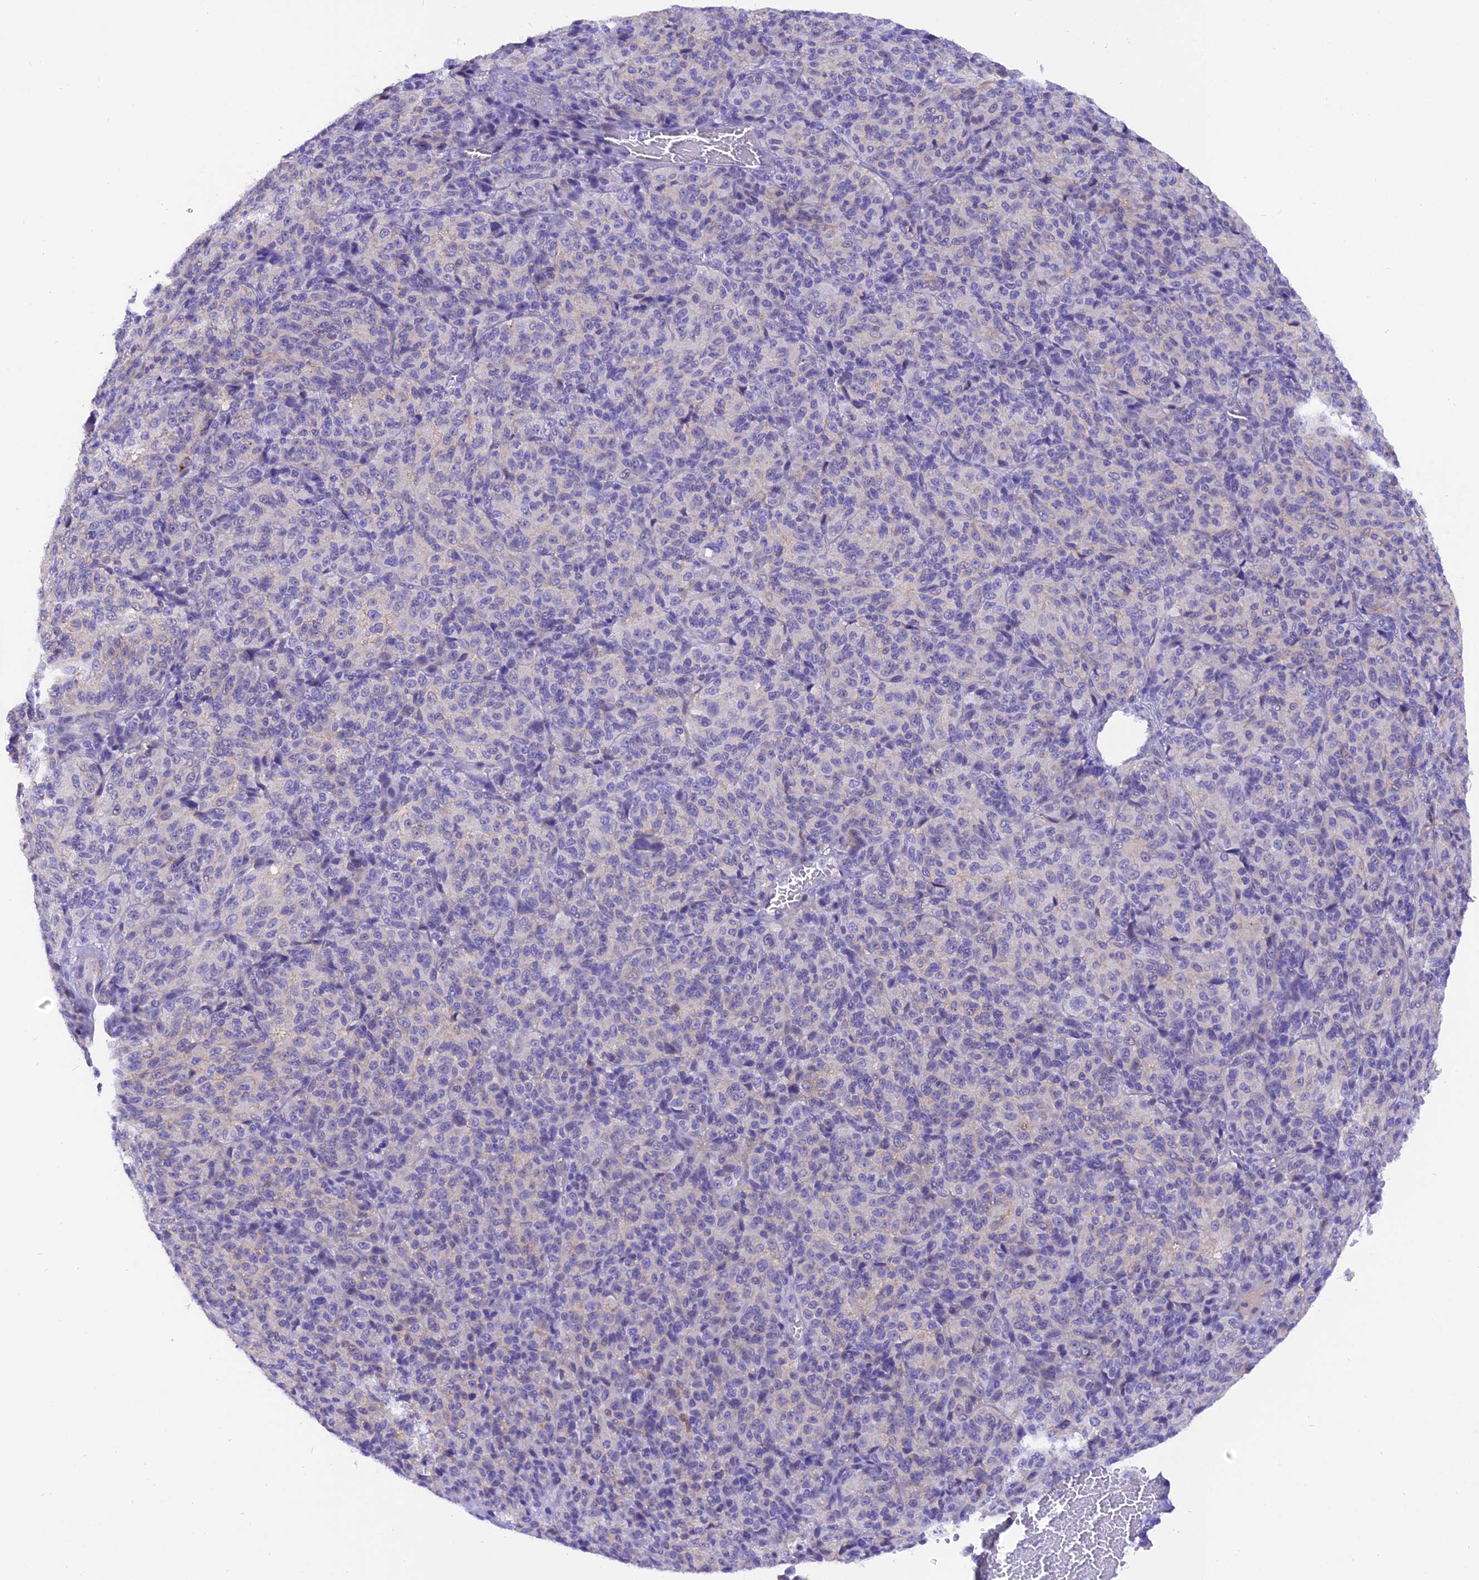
{"staining": {"intensity": "negative", "quantity": "none", "location": "none"}, "tissue": "melanoma", "cell_type": "Tumor cells", "image_type": "cancer", "snomed": [{"axis": "morphology", "description": "Malignant melanoma, Metastatic site"}, {"axis": "topography", "description": "Brain"}], "caption": "This is an IHC photomicrograph of melanoma. There is no positivity in tumor cells.", "gene": "COL6A5", "patient": {"sex": "female", "age": 56}}